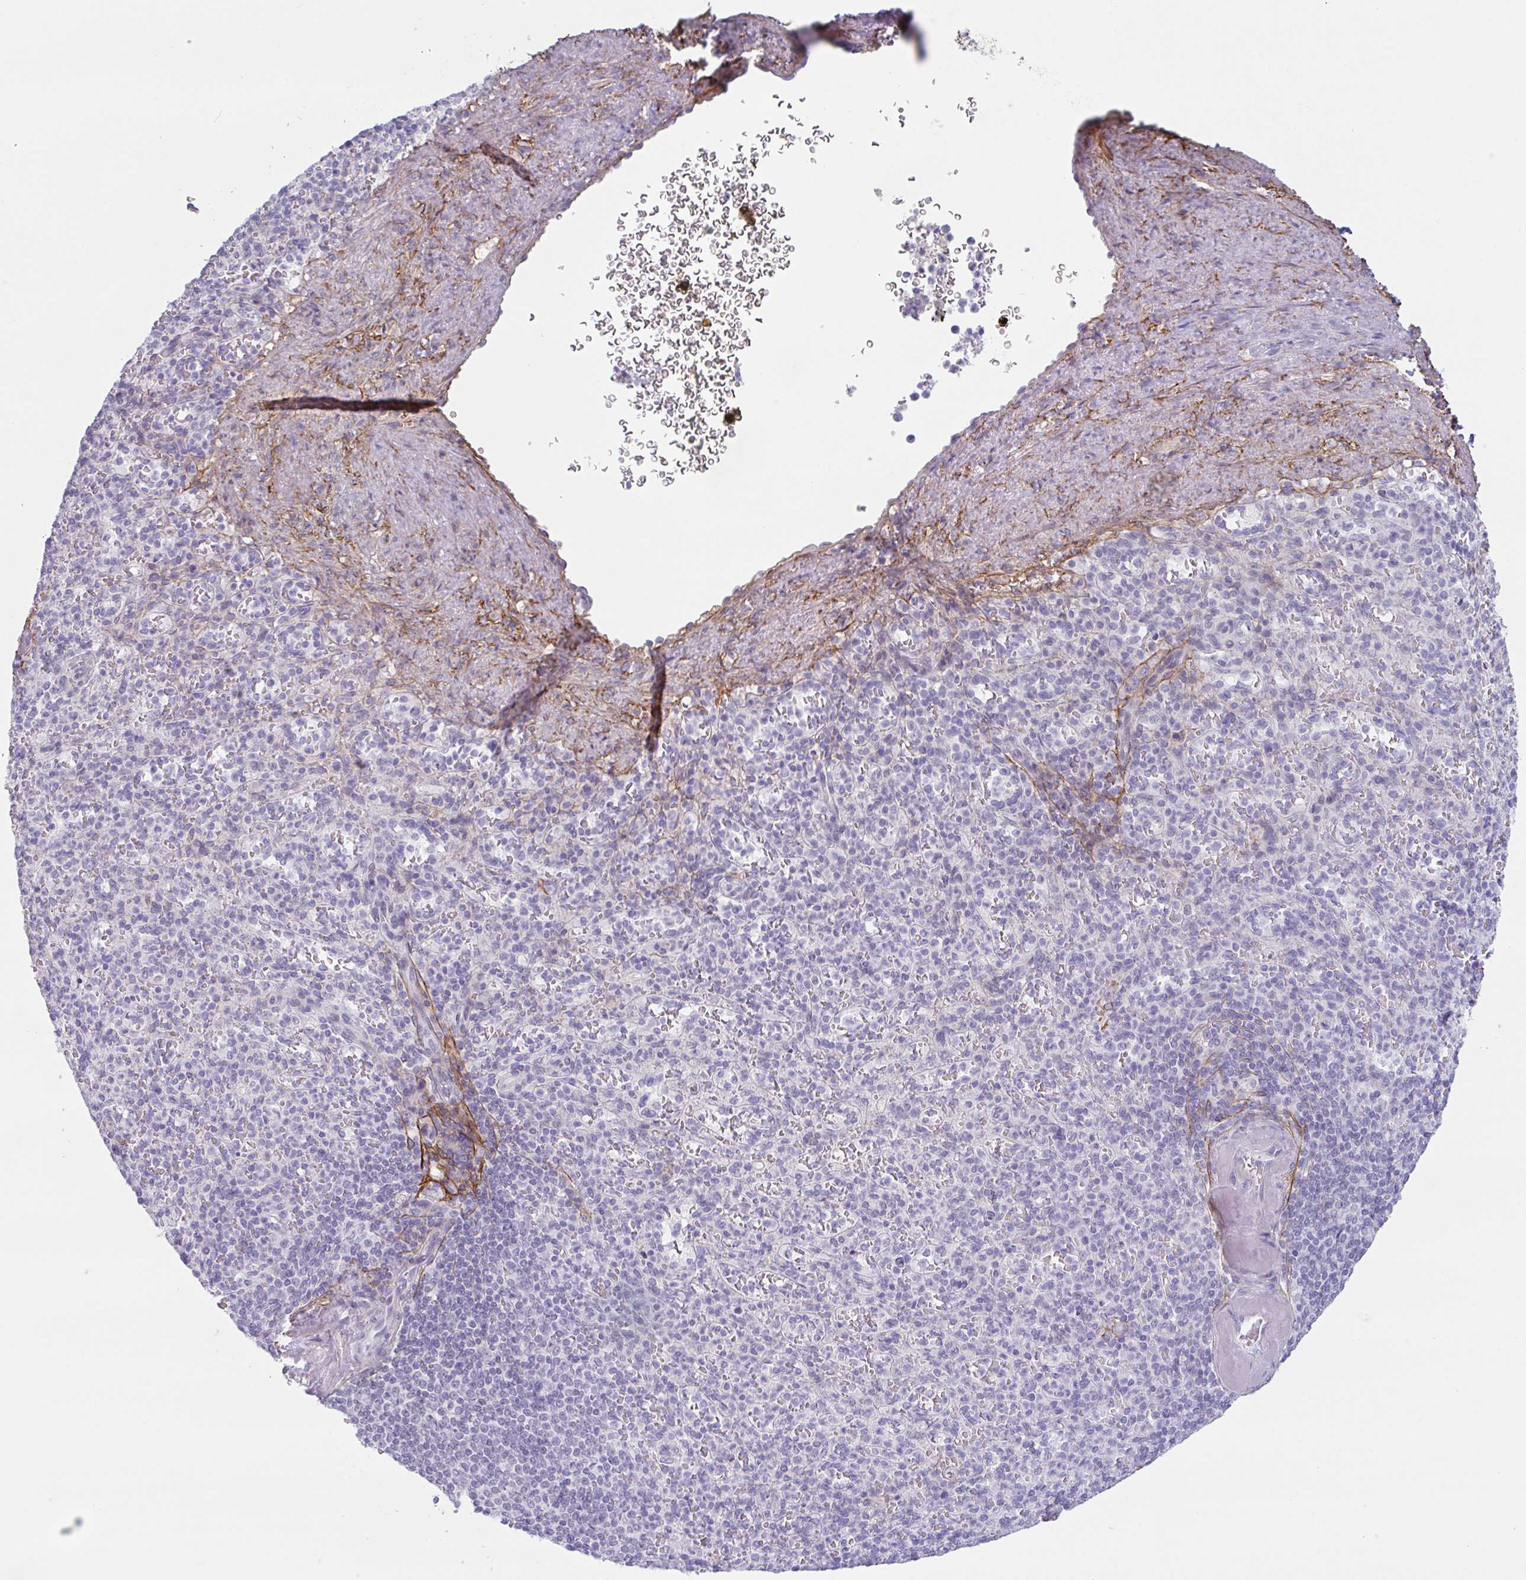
{"staining": {"intensity": "negative", "quantity": "none", "location": "none"}, "tissue": "spleen", "cell_type": "Cells in red pulp", "image_type": "normal", "snomed": [{"axis": "morphology", "description": "Normal tissue, NOS"}, {"axis": "topography", "description": "Spleen"}], "caption": "Immunohistochemical staining of benign human spleen displays no significant positivity in cells in red pulp. (Brightfield microscopy of DAB immunohistochemistry (IHC) at high magnification).", "gene": "MYH10", "patient": {"sex": "female", "age": 74}}